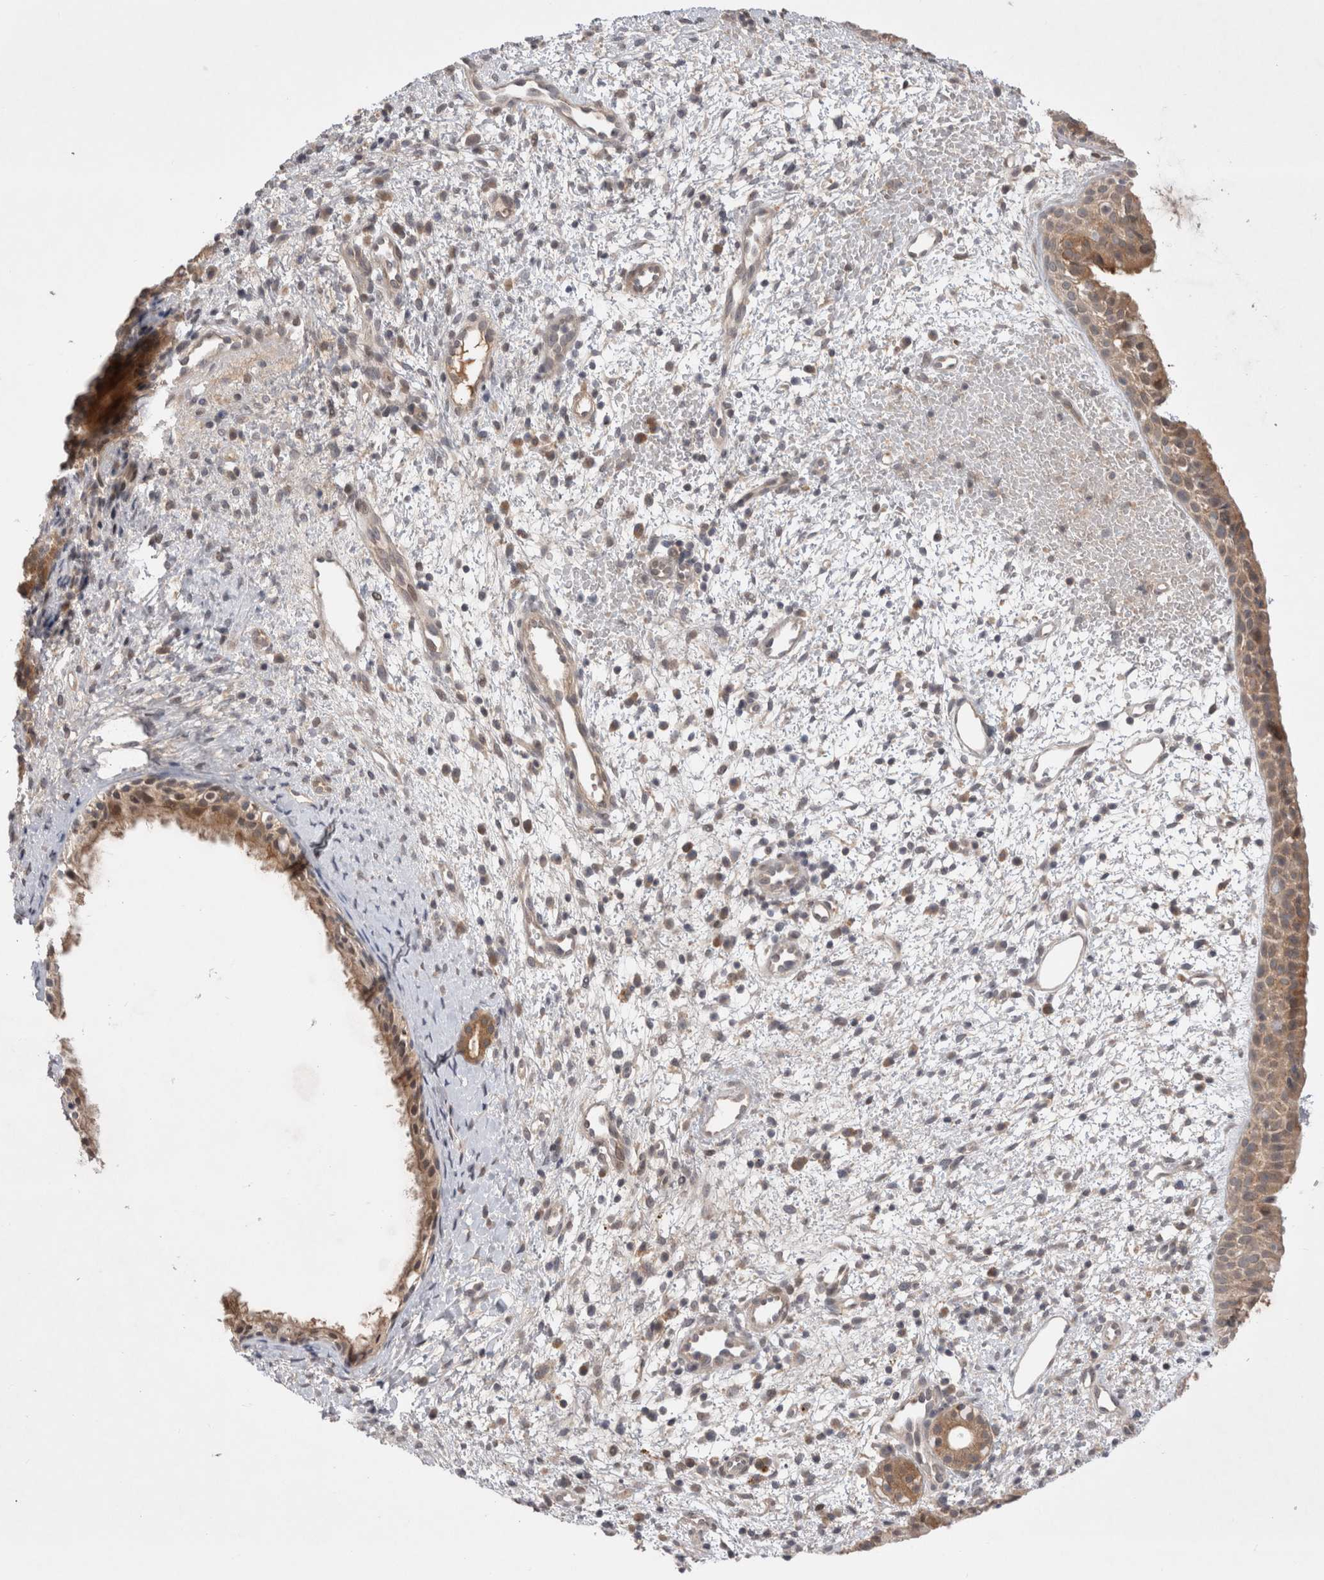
{"staining": {"intensity": "moderate", "quantity": ">75%", "location": "cytoplasmic/membranous"}, "tissue": "nasopharynx", "cell_type": "Respiratory epithelial cells", "image_type": "normal", "snomed": [{"axis": "morphology", "description": "Normal tissue, NOS"}, {"axis": "topography", "description": "Nasopharynx"}], "caption": "Normal nasopharynx was stained to show a protein in brown. There is medium levels of moderate cytoplasmic/membranous staining in about >75% of respiratory epithelial cells.", "gene": "PLEKHM1", "patient": {"sex": "male", "age": 22}}